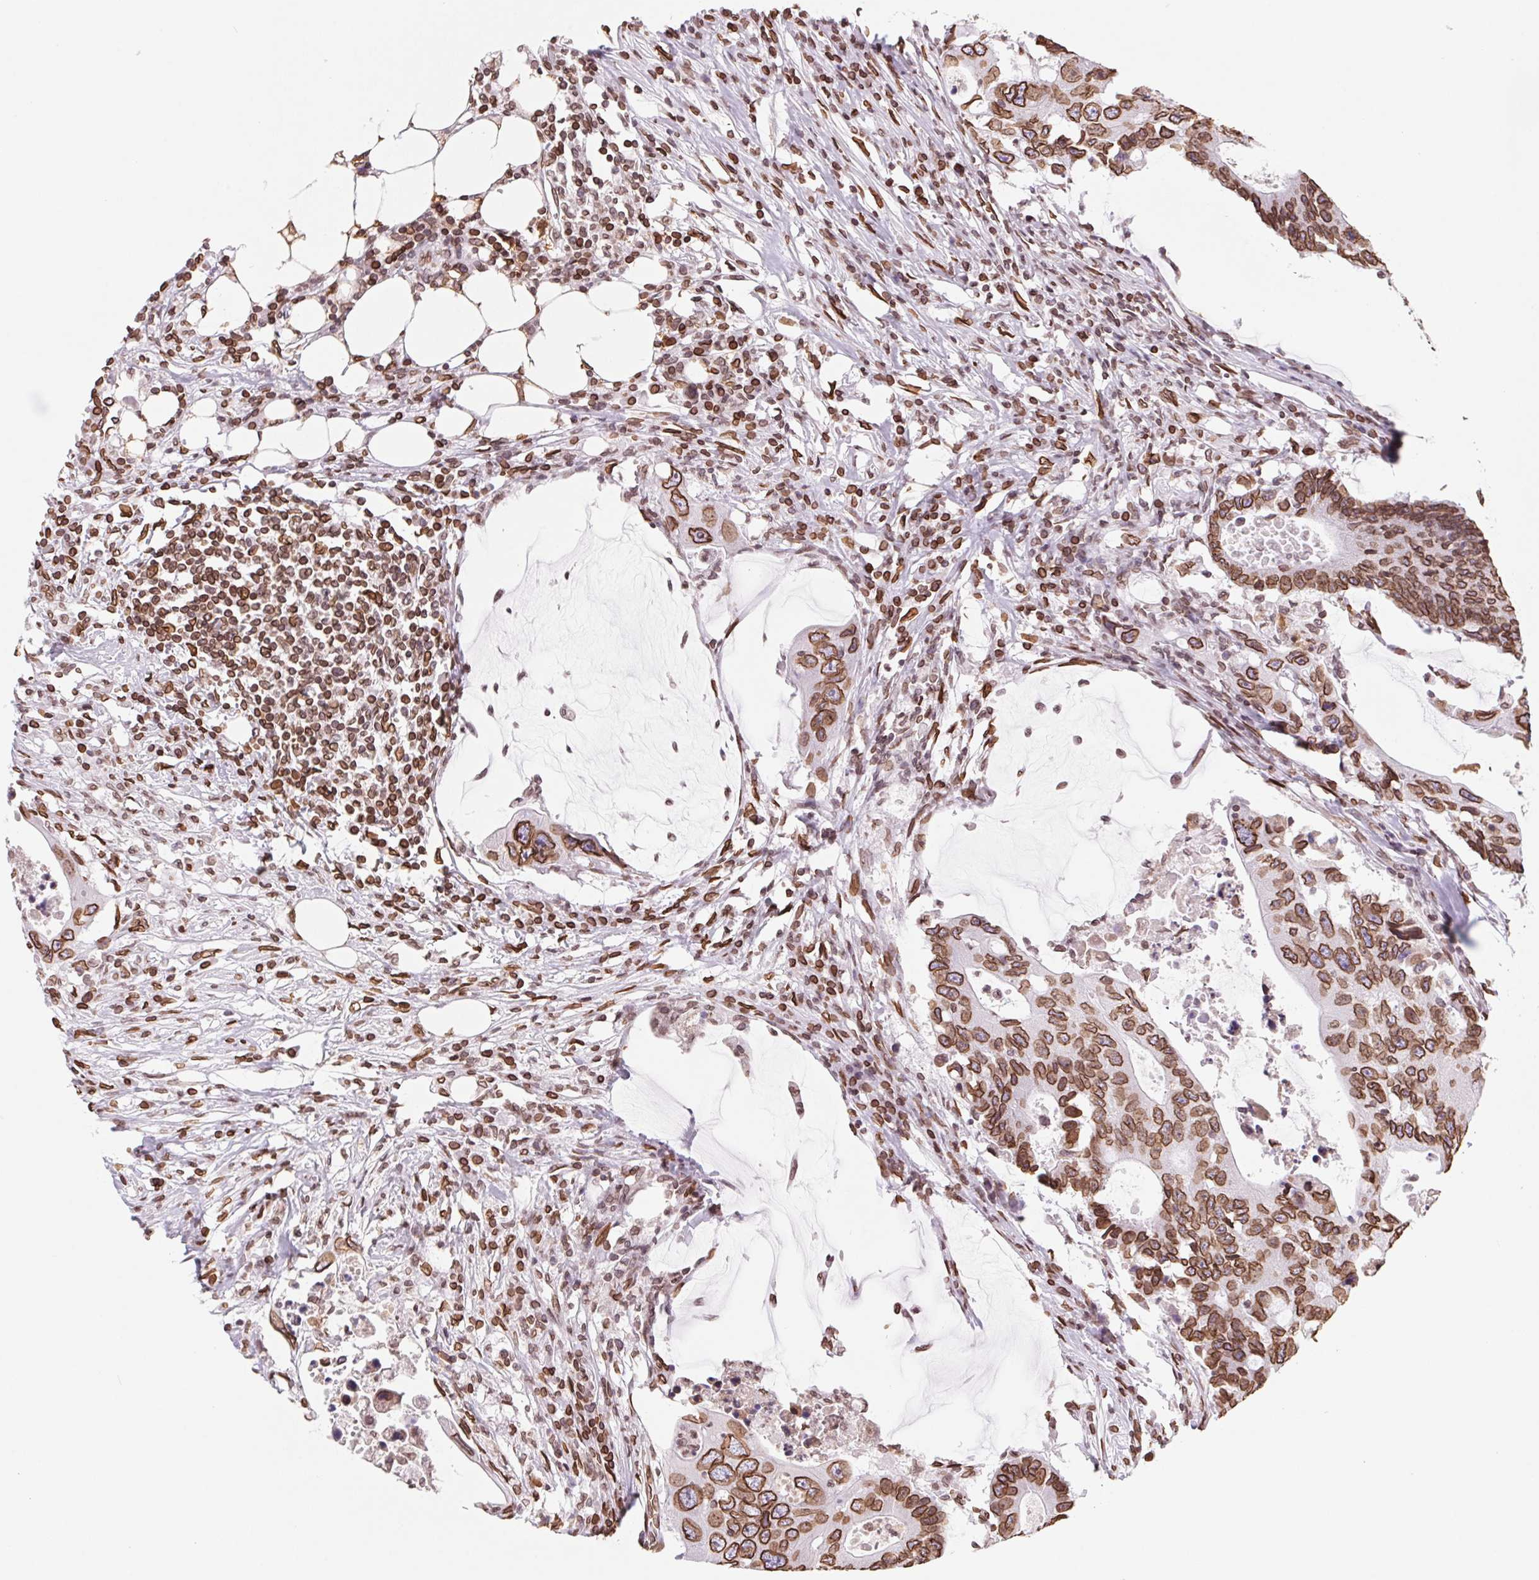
{"staining": {"intensity": "strong", "quantity": ">75%", "location": "cytoplasmic/membranous,nuclear"}, "tissue": "colorectal cancer", "cell_type": "Tumor cells", "image_type": "cancer", "snomed": [{"axis": "morphology", "description": "Adenocarcinoma, NOS"}, {"axis": "topography", "description": "Colon"}], "caption": "Immunohistochemistry (IHC) image of colorectal adenocarcinoma stained for a protein (brown), which displays high levels of strong cytoplasmic/membranous and nuclear expression in about >75% of tumor cells.", "gene": "LMNB2", "patient": {"sex": "male", "age": 71}}